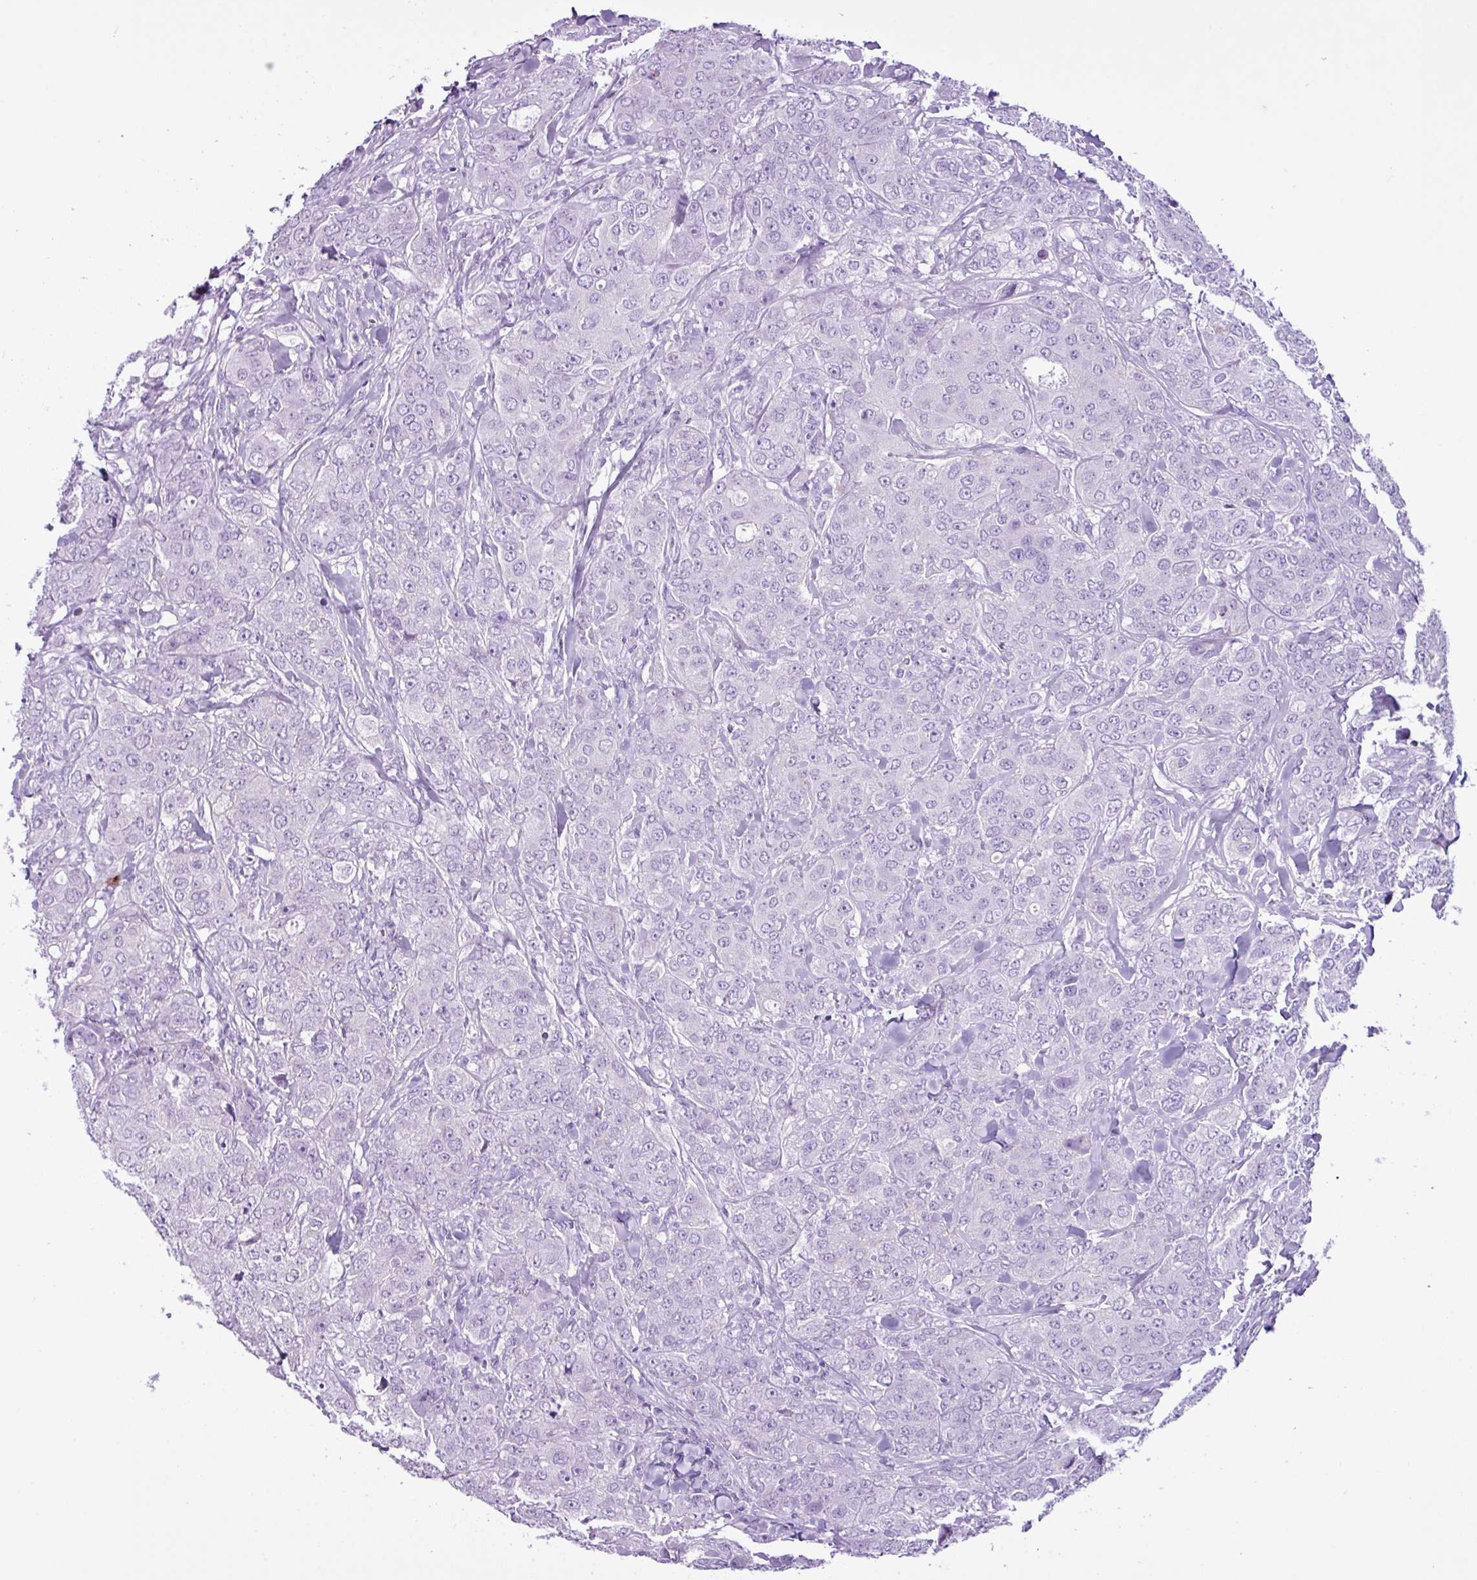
{"staining": {"intensity": "negative", "quantity": "none", "location": "none"}, "tissue": "breast cancer", "cell_type": "Tumor cells", "image_type": "cancer", "snomed": [{"axis": "morphology", "description": "Duct carcinoma"}, {"axis": "topography", "description": "Breast"}], "caption": "The photomicrograph demonstrates no staining of tumor cells in invasive ductal carcinoma (breast).", "gene": "LILRB4", "patient": {"sex": "female", "age": 43}}